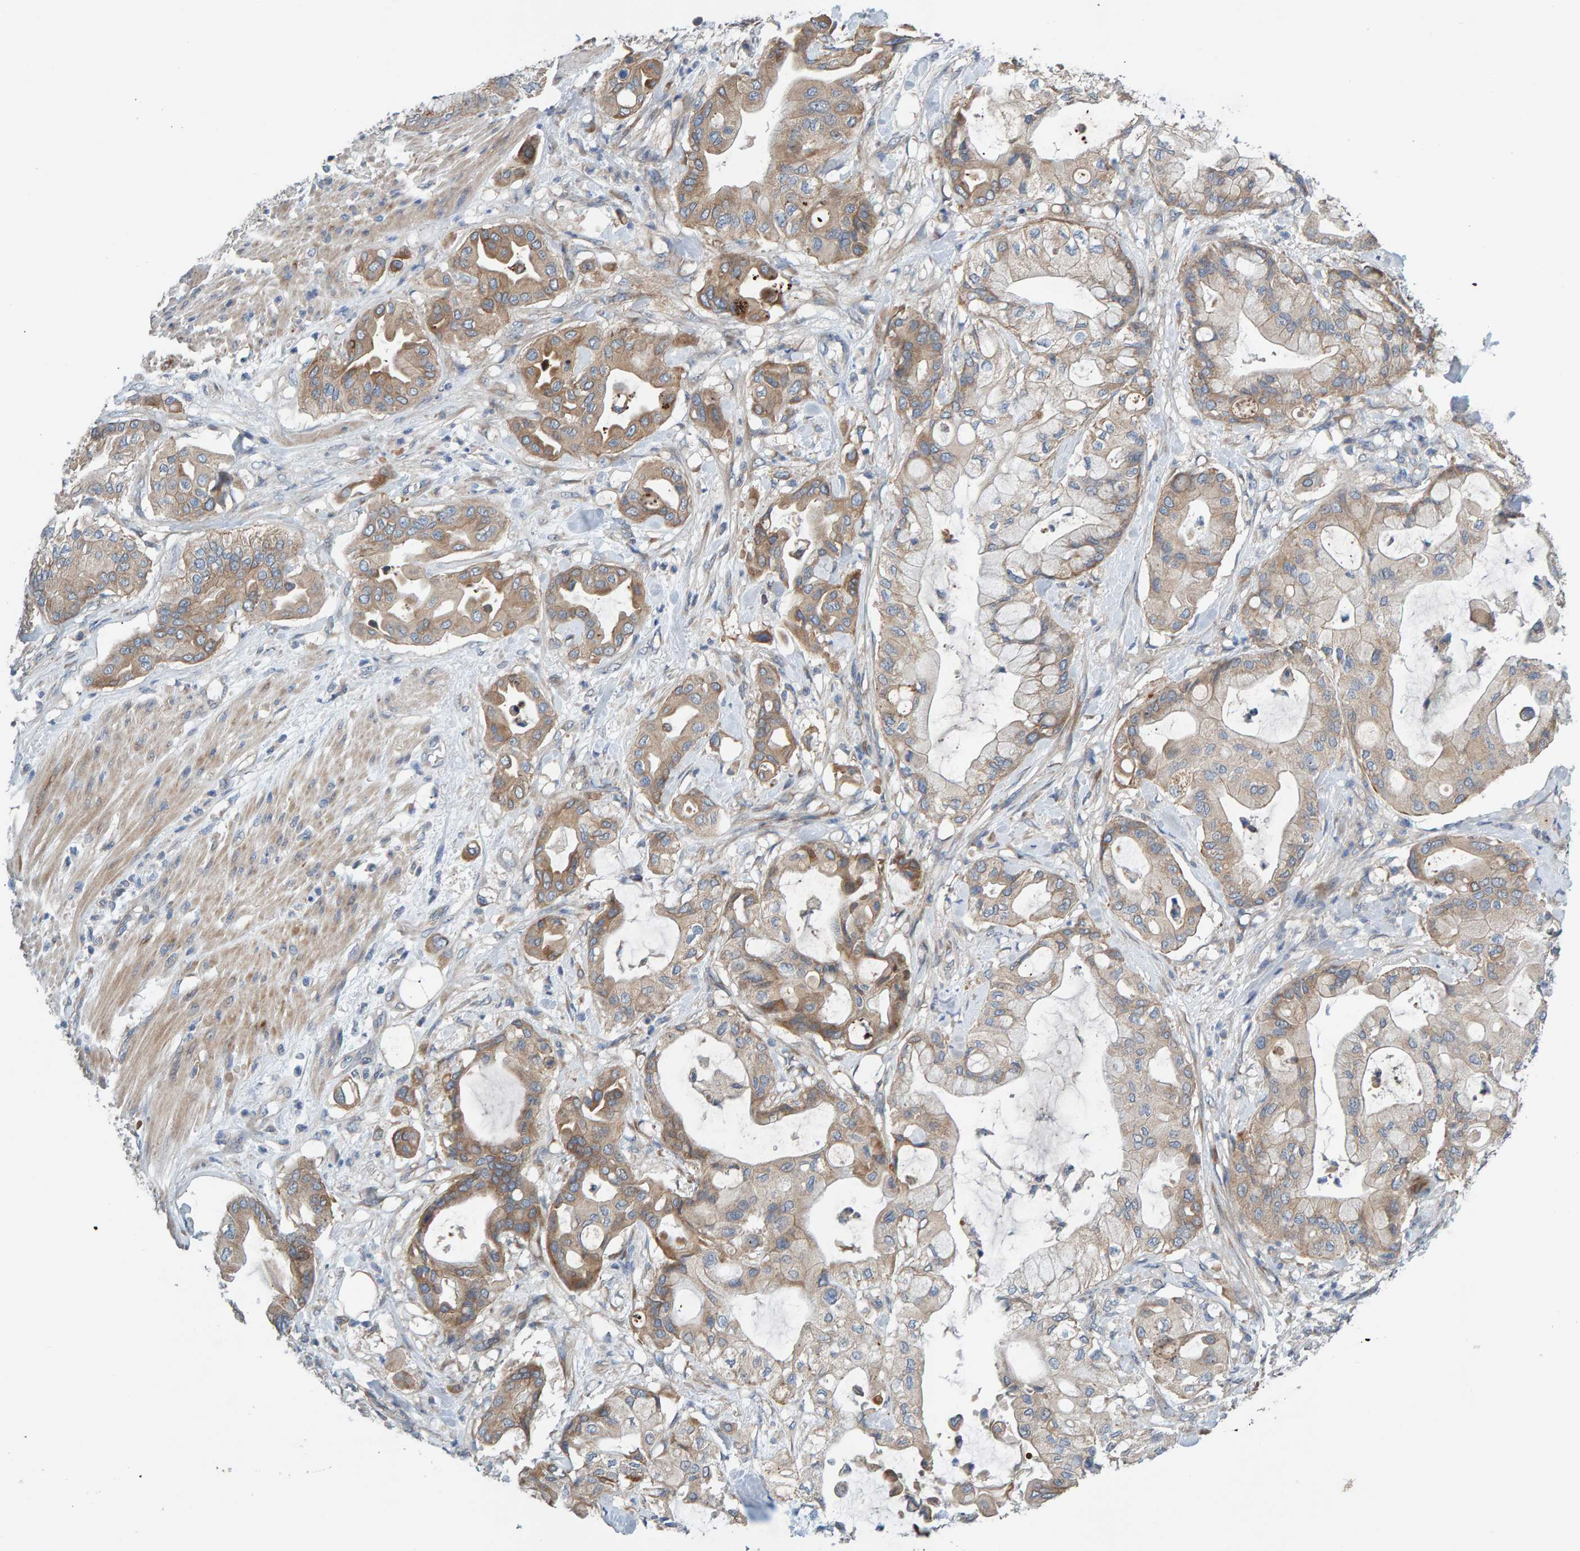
{"staining": {"intensity": "weak", "quantity": ">75%", "location": "cytoplasmic/membranous"}, "tissue": "pancreatic cancer", "cell_type": "Tumor cells", "image_type": "cancer", "snomed": [{"axis": "morphology", "description": "Adenocarcinoma, NOS"}, {"axis": "morphology", "description": "Adenocarcinoma, metastatic, NOS"}, {"axis": "topography", "description": "Lymph node"}, {"axis": "topography", "description": "Pancreas"}, {"axis": "topography", "description": "Duodenum"}], "caption": "Adenocarcinoma (pancreatic) stained with a protein marker reveals weak staining in tumor cells.", "gene": "CCM2", "patient": {"sex": "female", "age": 64}}